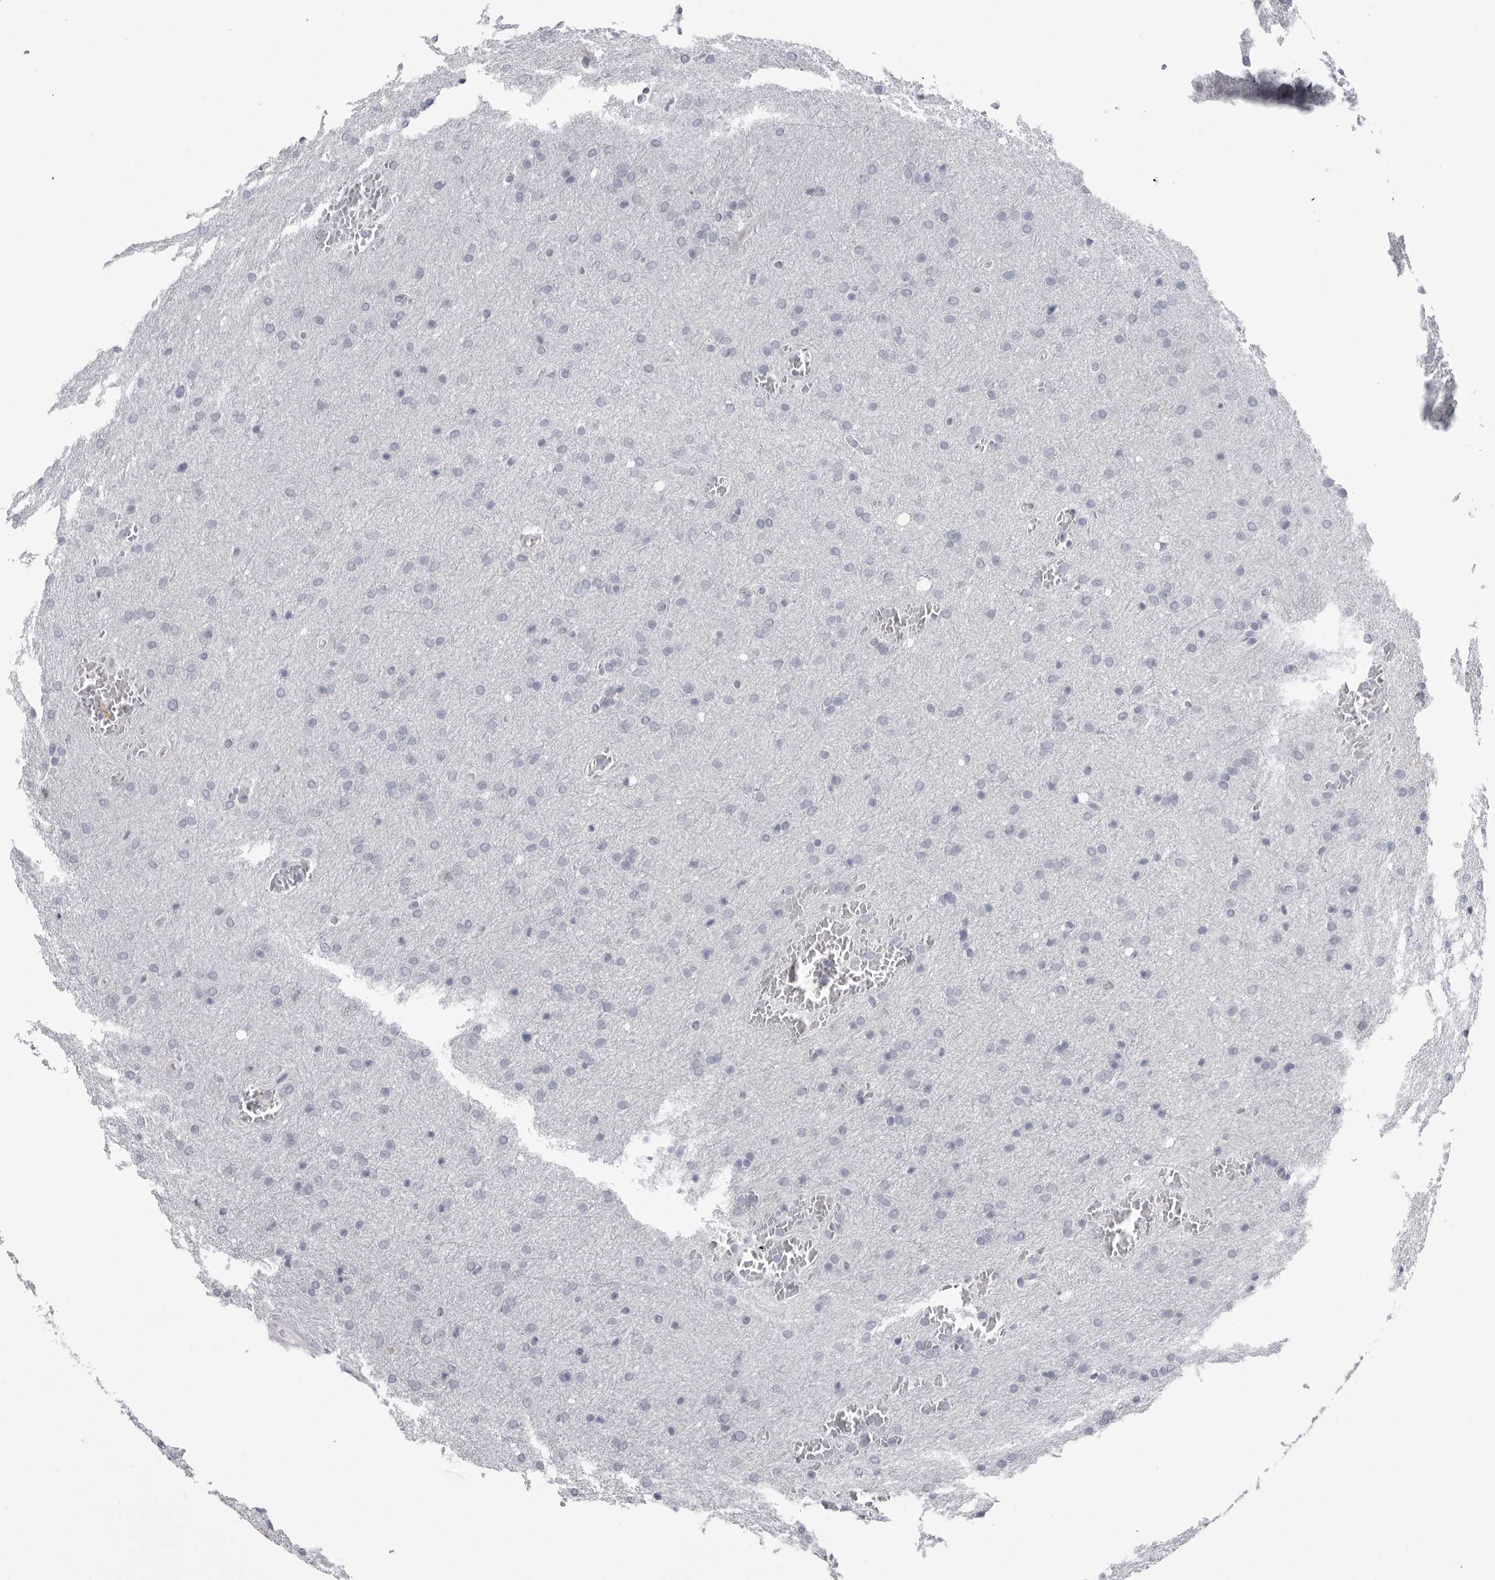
{"staining": {"intensity": "negative", "quantity": "none", "location": "none"}, "tissue": "glioma", "cell_type": "Tumor cells", "image_type": "cancer", "snomed": [{"axis": "morphology", "description": "Glioma, malignant, Low grade"}, {"axis": "topography", "description": "Brain"}], "caption": "Tumor cells show no significant protein staining in malignant glioma (low-grade). (Stains: DAB (3,3'-diaminobenzidine) immunohistochemistry with hematoxylin counter stain, Microscopy: brightfield microscopy at high magnification).", "gene": "PNPO", "patient": {"sex": "female", "age": 37}}